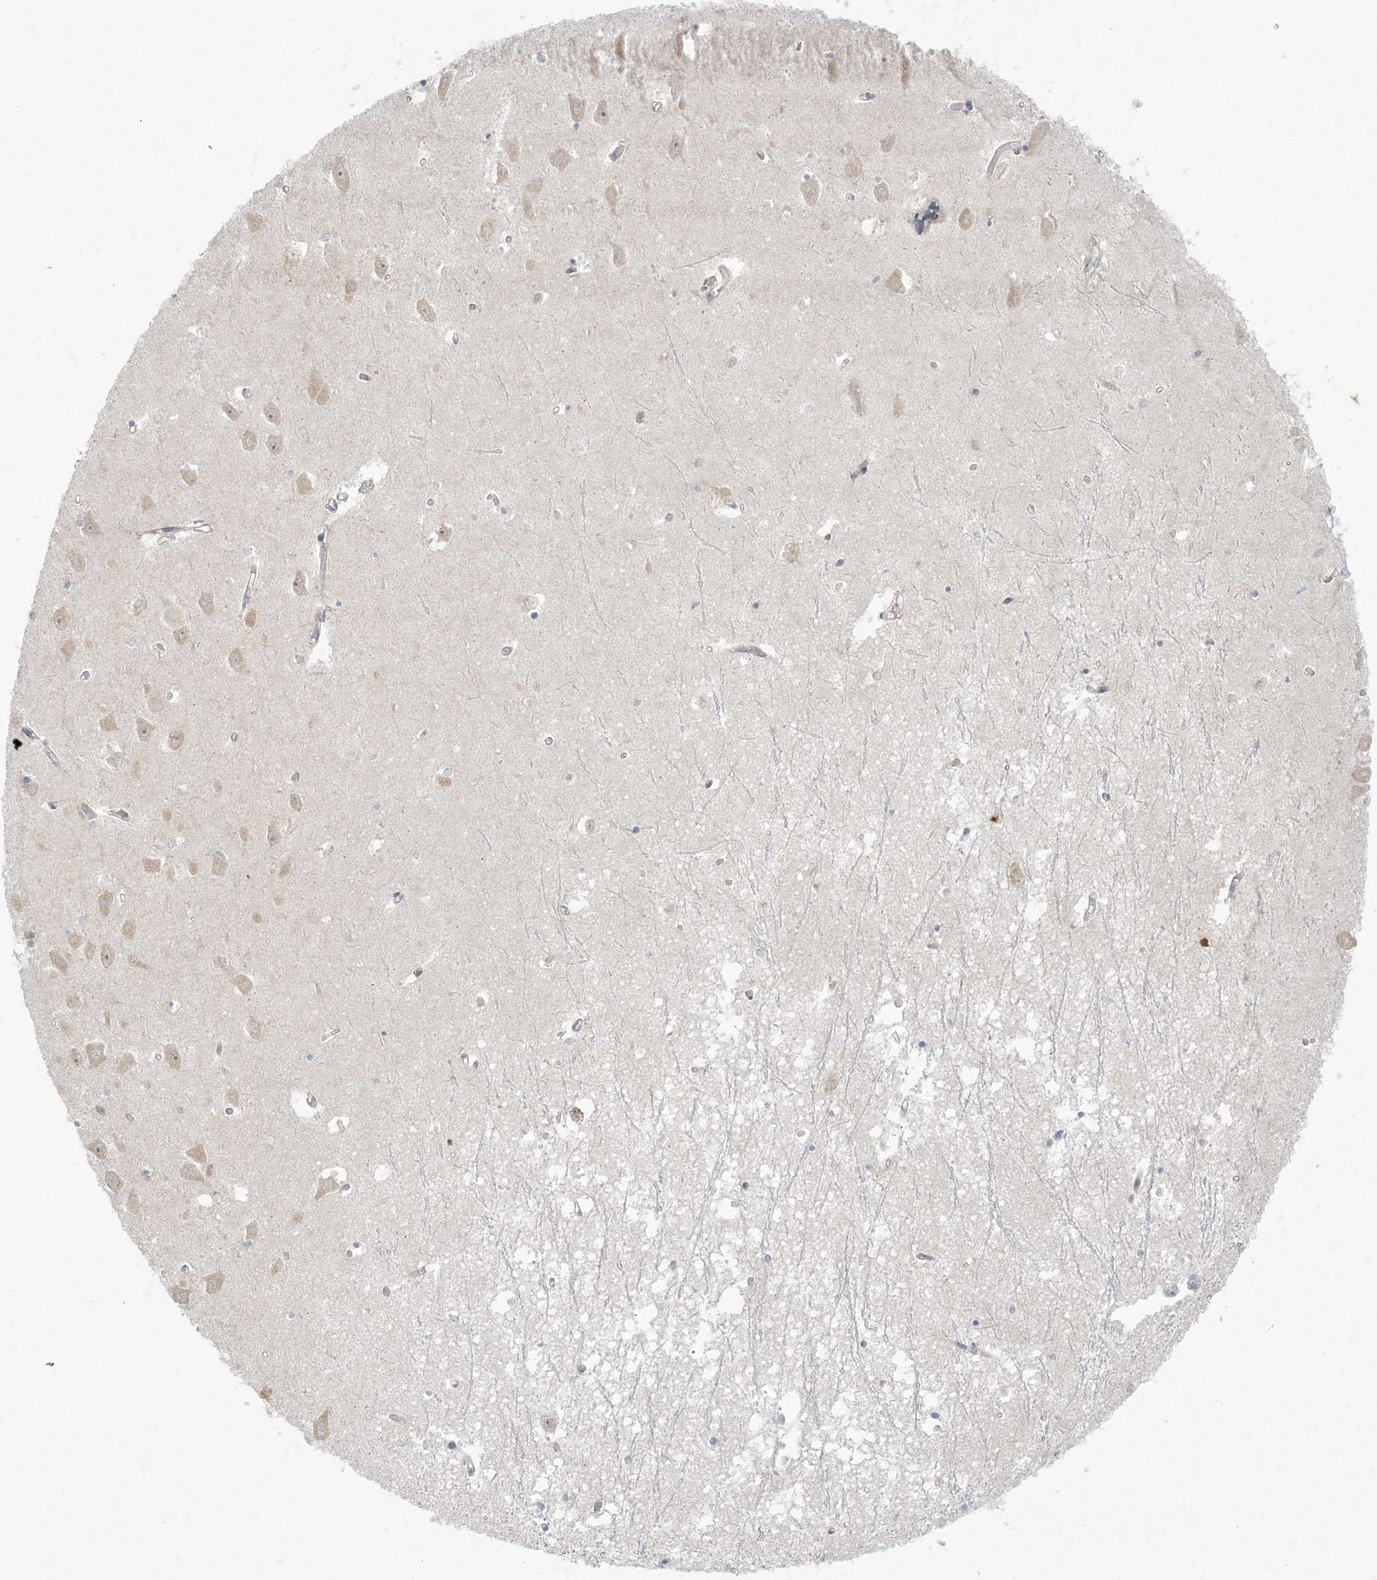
{"staining": {"intensity": "negative", "quantity": "none", "location": "none"}, "tissue": "hippocampus", "cell_type": "Glial cells", "image_type": "normal", "snomed": [{"axis": "morphology", "description": "Normal tissue, NOS"}, {"axis": "topography", "description": "Hippocampus"}], "caption": "High magnification brightfield microscopy of benign hippocampus stained with DAB (brown) and counterstained with hematoxylin (blue): glial cells show no significant expression. (DAB (3,3'-diaminobenzidine) immunohistochemistry (IHC) with hematoxylin counter stain).", "gene": "ZC3H6", "patient": {"sex": "male", "age": 70}}